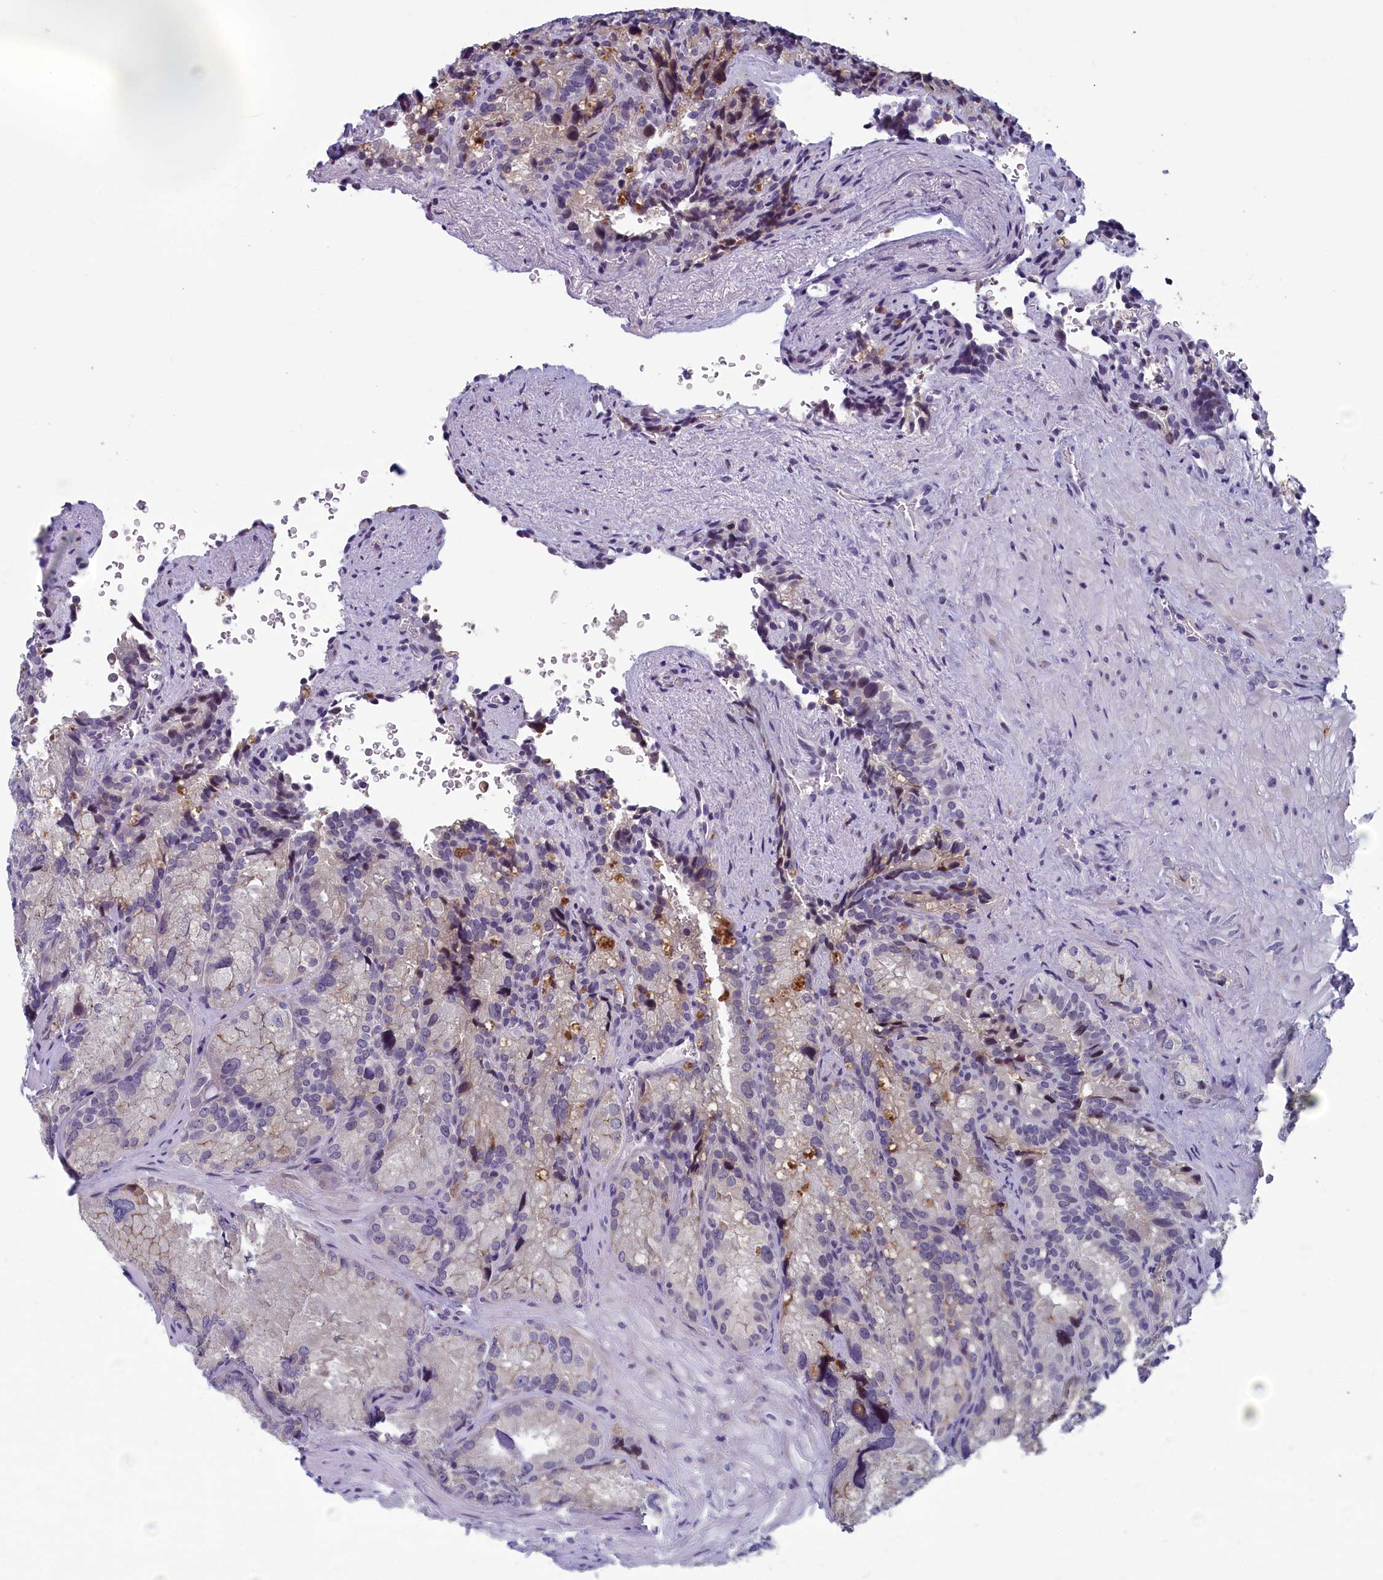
{"staining": {"intensity": "weak", "quantity": "25%-75%", "location": "cytoplasmic/membranous"}, "tissue": "seminal vesicle", "cell_type": "Glandular cells", "image_type": "normal", "snomed": [{"axis": "morphology", "description": "Normal tissue, NOS"}, {"axis": "topography", "description": "Seminal veicle"}], "caption": "A photomicrograph of seminal vesicle stained for a protein shows weak cytoplasmic/membranous brown staining in glandular cells. The staining was performed using DAB to visualize the protein expression in brown, while the nuclei were stained in blue with hematoxylin (Magnification: 20x).", "gene": "CNEP1R1", "patient": {"sex": "male", "age": 62}}